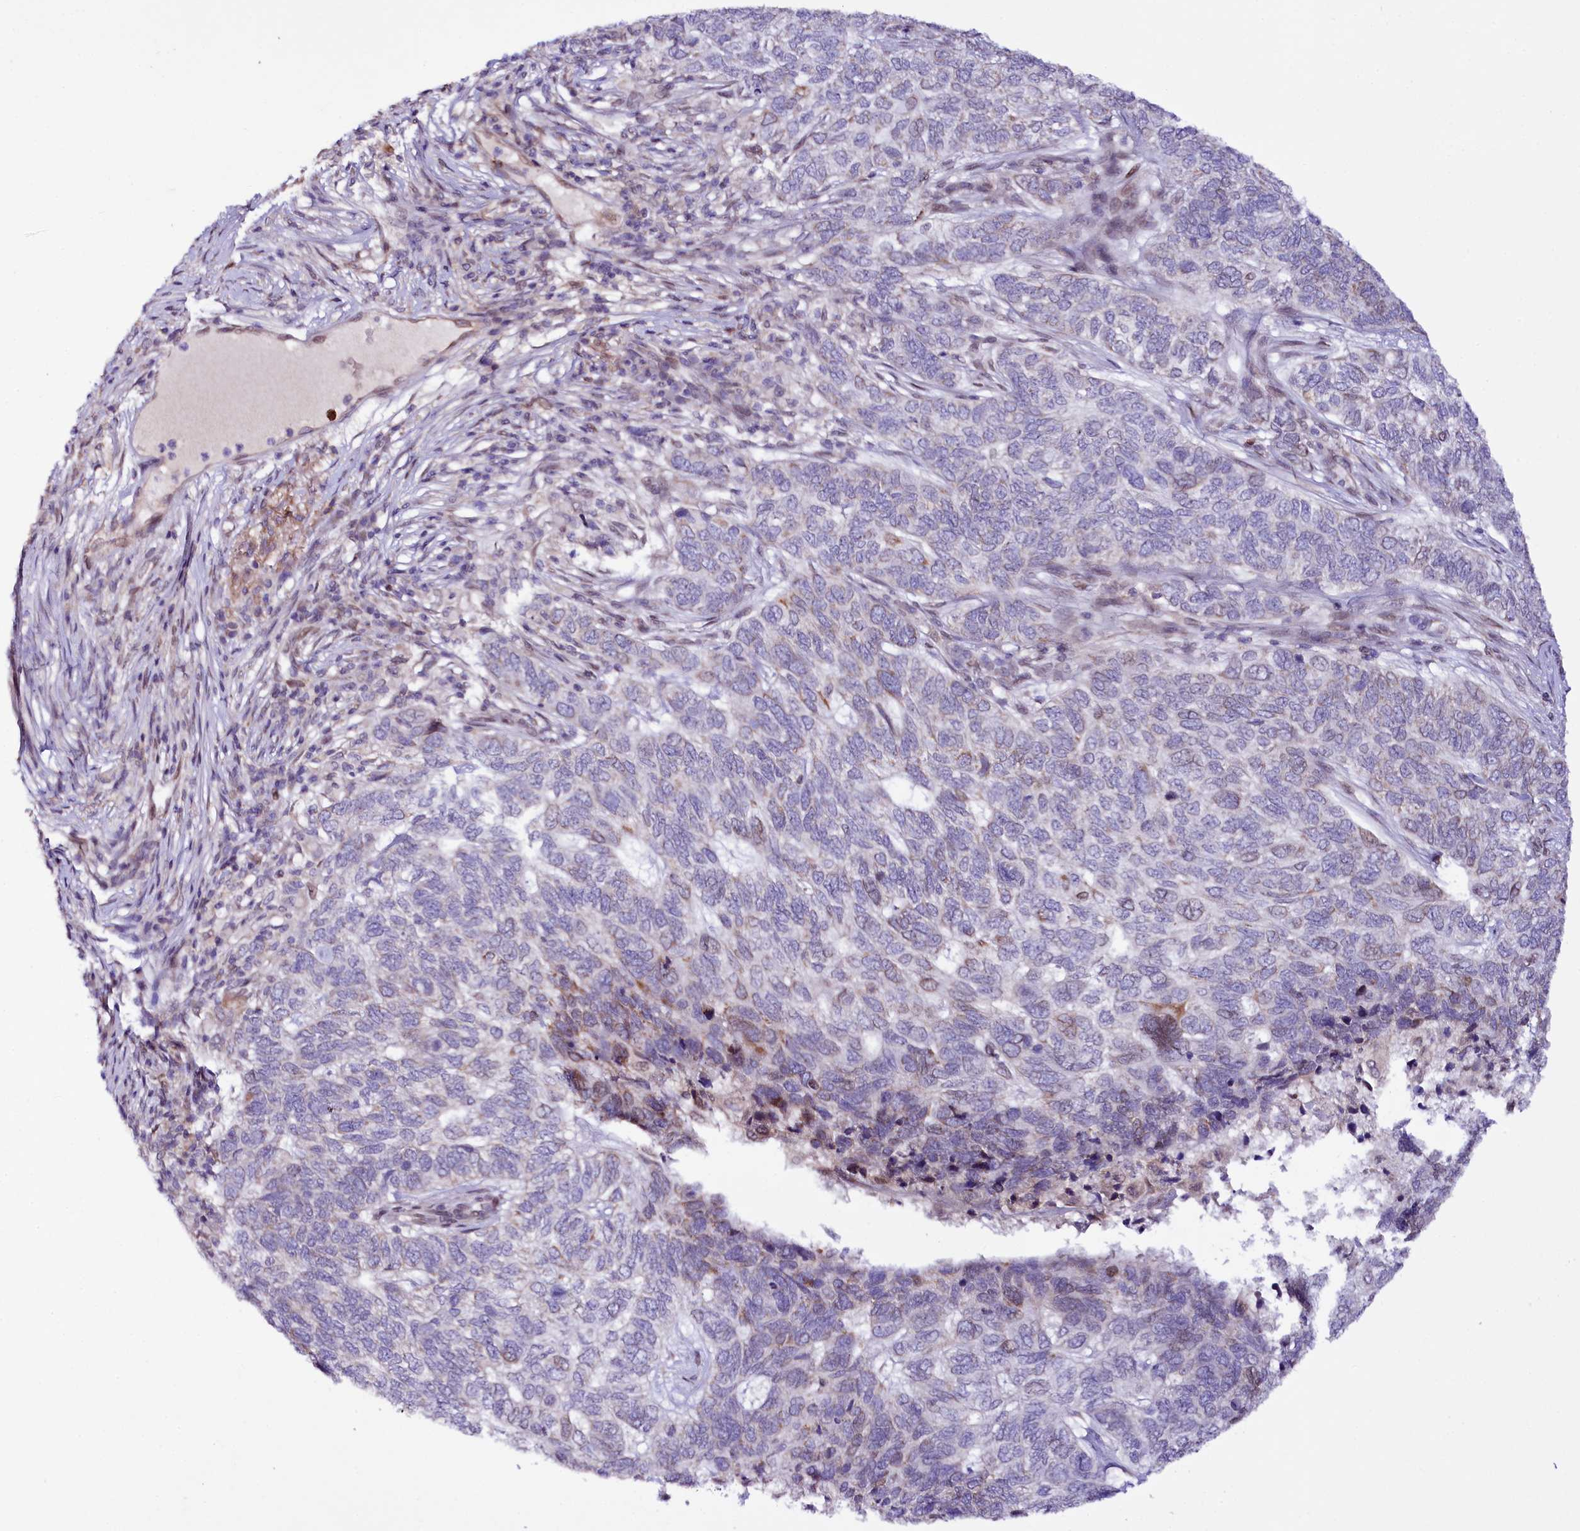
{"staining": {"intensity": "weak", "quantity": "<25%", "location": "nuclear"}, "tissue": "skin cancer", "cell_type": "Tumor cells", "image_type": "cancer", "snomed": [{"axis": "morphology", "description": "Basal cell carcinoma"}, {"axis": "topography", "description": "Skin"}], "caption": "Photomicrograph shows no significant protein staining in tumor cells of skin cancer.", "gene": "ZNF226", "patient": {"sex": "female", "age": 65}}